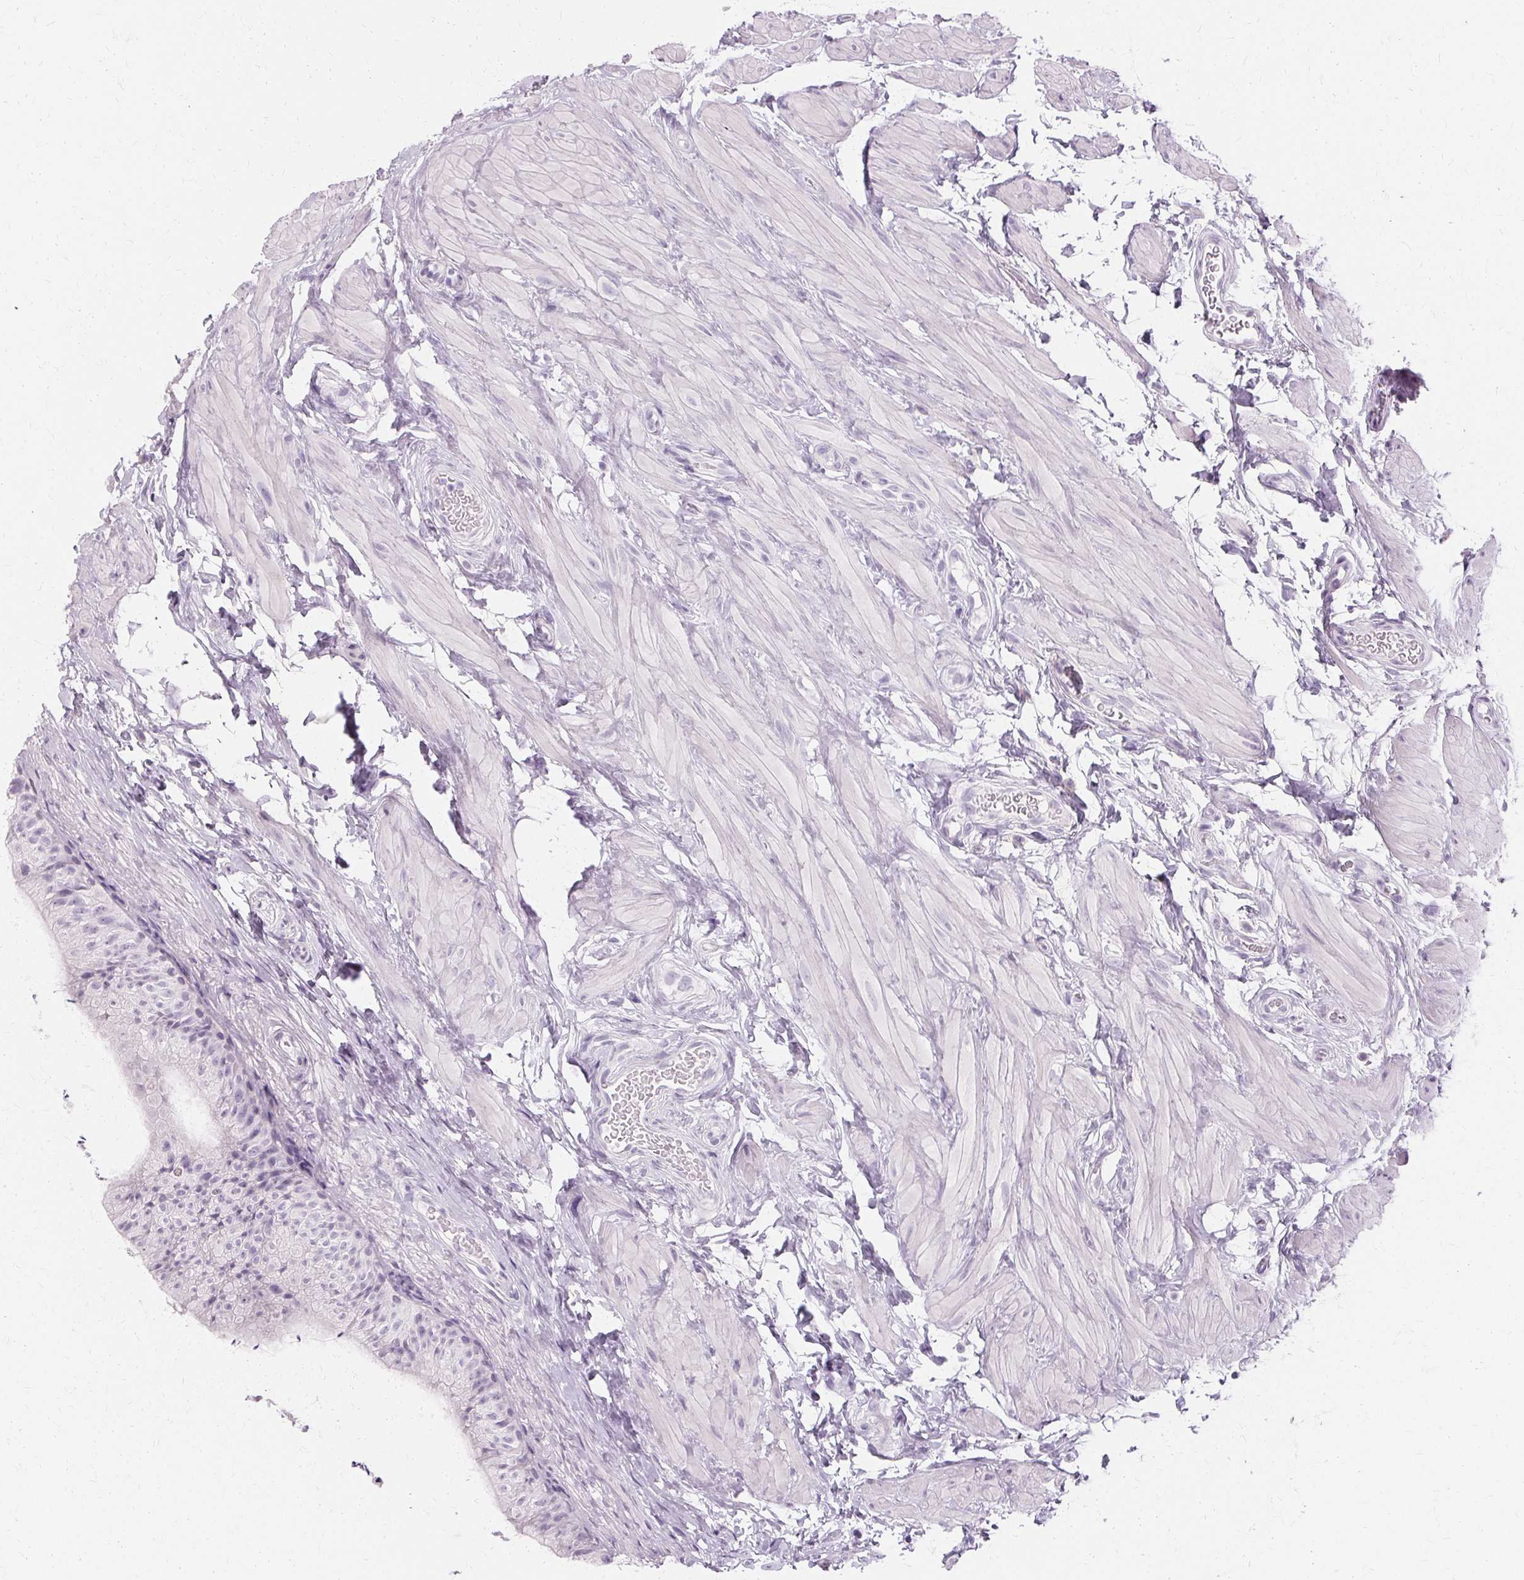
{"staining": {"intensity": "negative", "quantity": "none", "location": "none"}, "tissue": "epididymis", "cell_type": "Glandular cells", "image_type": "normal", "snomed": [{"axis": "morphology", "description": "Normal tissue, NOS"}, {"axis": "topography", "description": "Epididymis, spermatic cord, NOS"}, {"axis": "topography", "description": "Epididymis"}, {"axis": "topography", "description": "Peripheral nerve tissue"}], "caption": "High magnification brightfield microscopy of normal epididymis stained with DAB (brown) and counterstained with hematoxylin (blue): glandular cells show no significant positivity. (DAB immunohistochemistry with hematoxylin counter stain).", "gene": "KRT6A", "patient": {"sex": "male", "age": 29}}